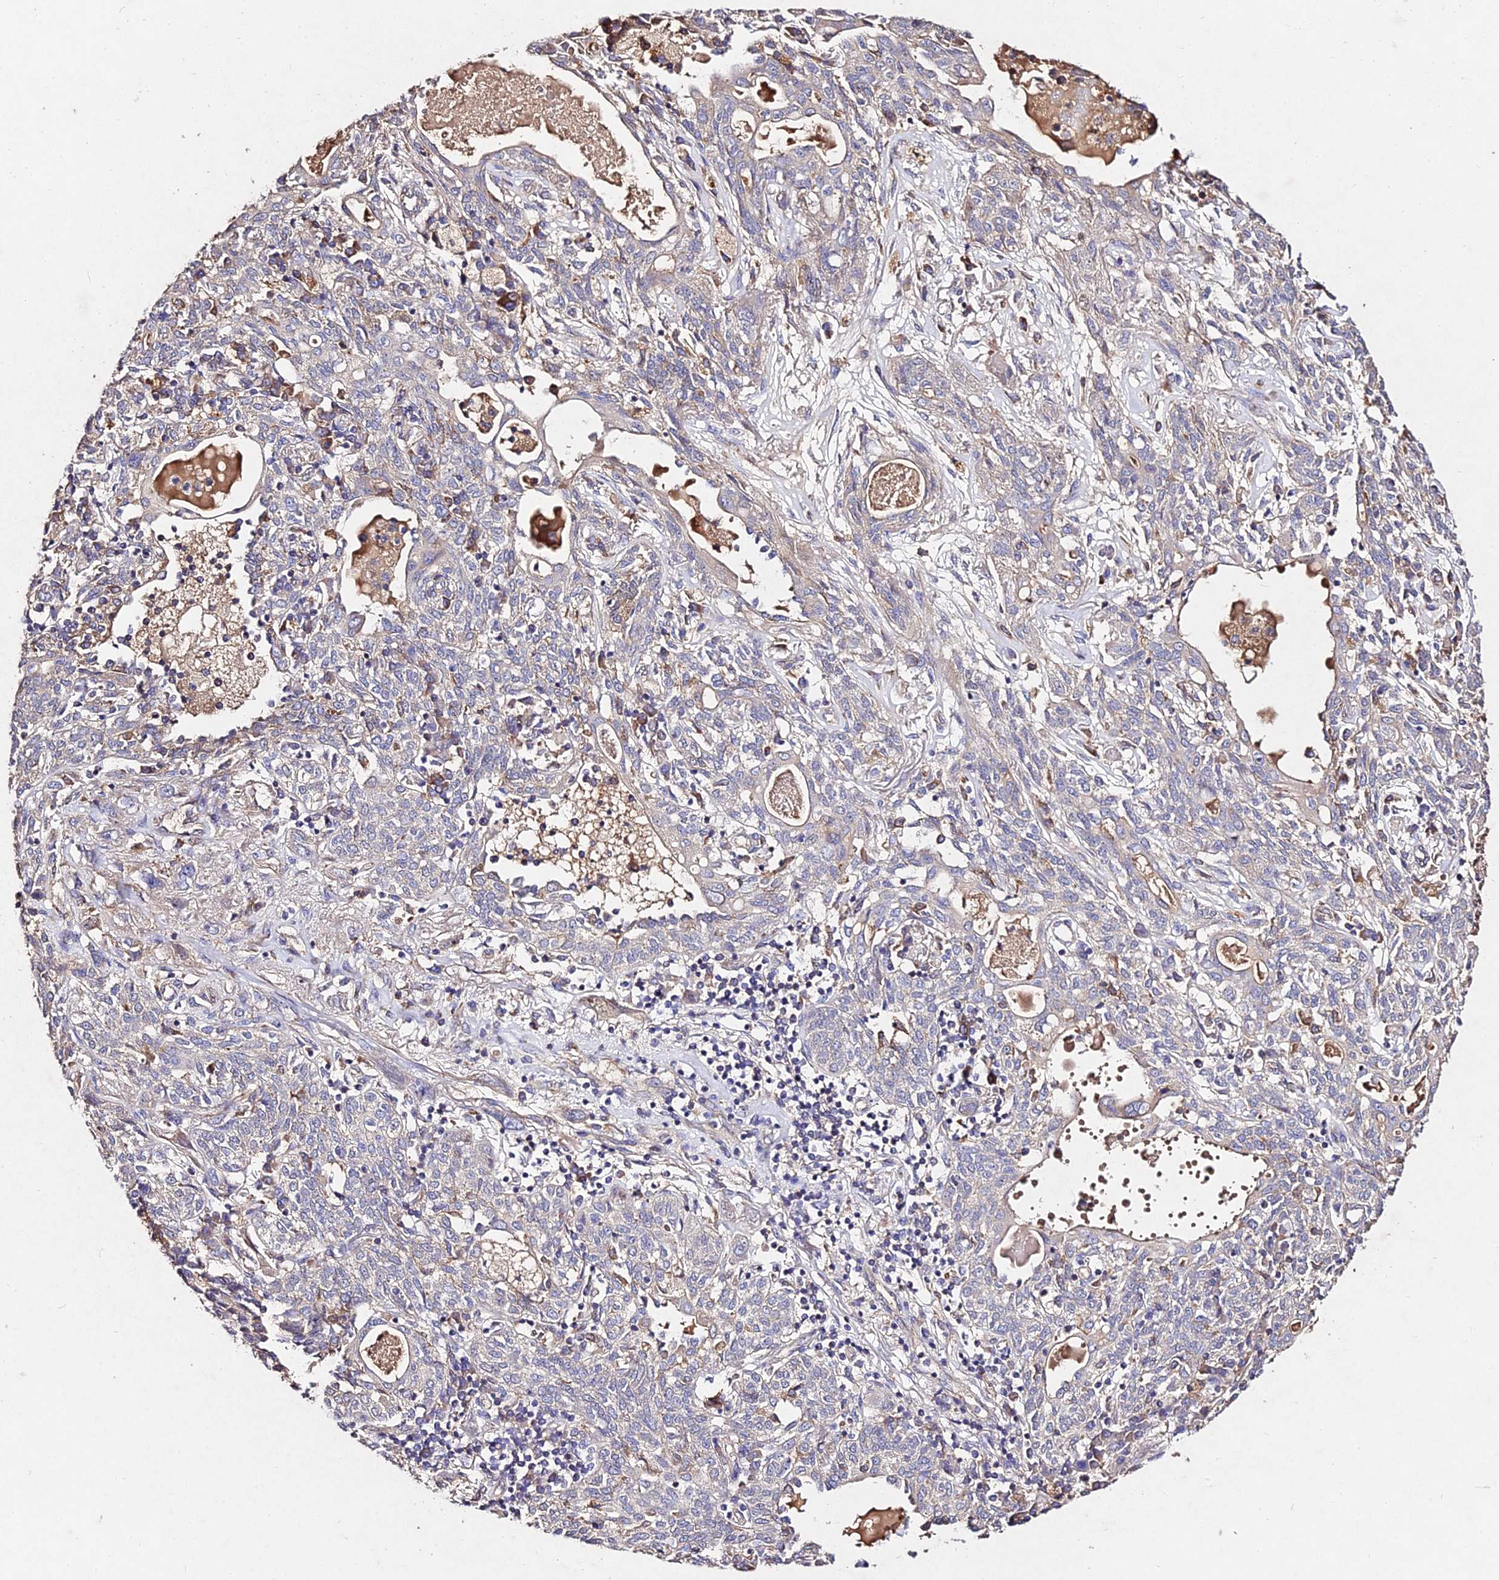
{"staining": {"intensity": "negative", "quantity": "none", "location": "none"}, "tissue": "lung cancer", "cell_type": "Tumor cells", "image_type": "cancer", "snomed": [{"axis": "morphology", "description": "Squamous cell carcinoma, NOS"}, {"axis": "topography", "description": "Lung"}], "caption": "High magnification brightfield microscopy of lung cancer stained with DAB (brown) and counterstained with hematoxylin (blue): tumor cells show no significant expression.", "gene": "AP3M2", "patient": {"sex": "female", "age": 70}}